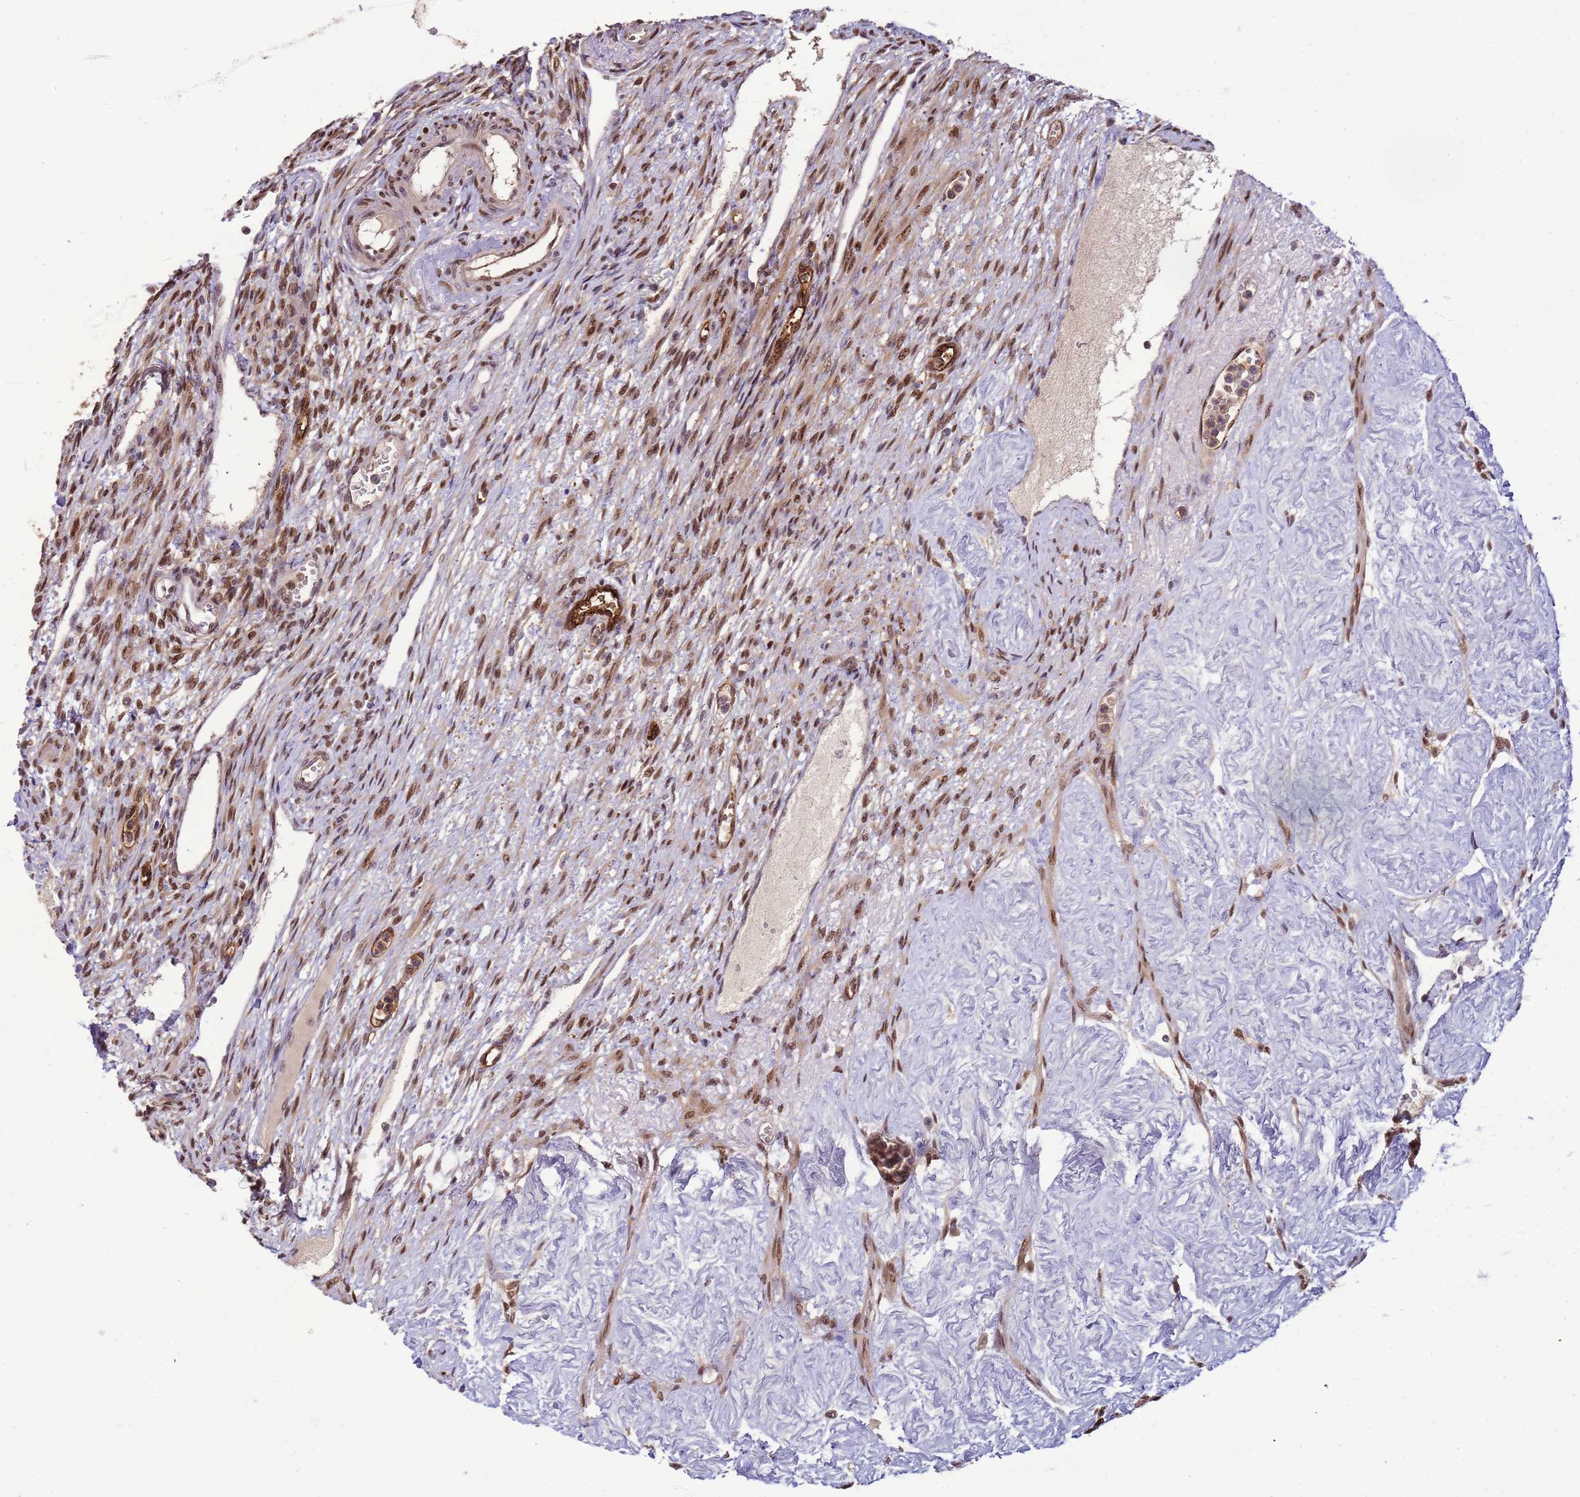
{"staining": {"intensity": "moderate", "quantity": ">75%", "location": "nuclear"}, "tissue": "ovary", "cell_type": "Ovarian stroma cells", "image_type": "normal", "snomed": [{"axis": "morphology", "description": "Normal tissue, NOS"}, {"axis": "morphology", "description": "Cyst, NOS"}, {"axis": "topography", "description": "Ovary"}], "caption": "An IHC photomicrograph of benign tissue is shown. Protein staining in brown labels moderate nuclear positivity in ovary within ovarian stroma cells. Using DAB (brown) and hematoxylin (blue) stains, captured at high magnification using brightfield microscopy.", "gene": "ZBTB5", "patient": {"sex": "female", "age": 33}}